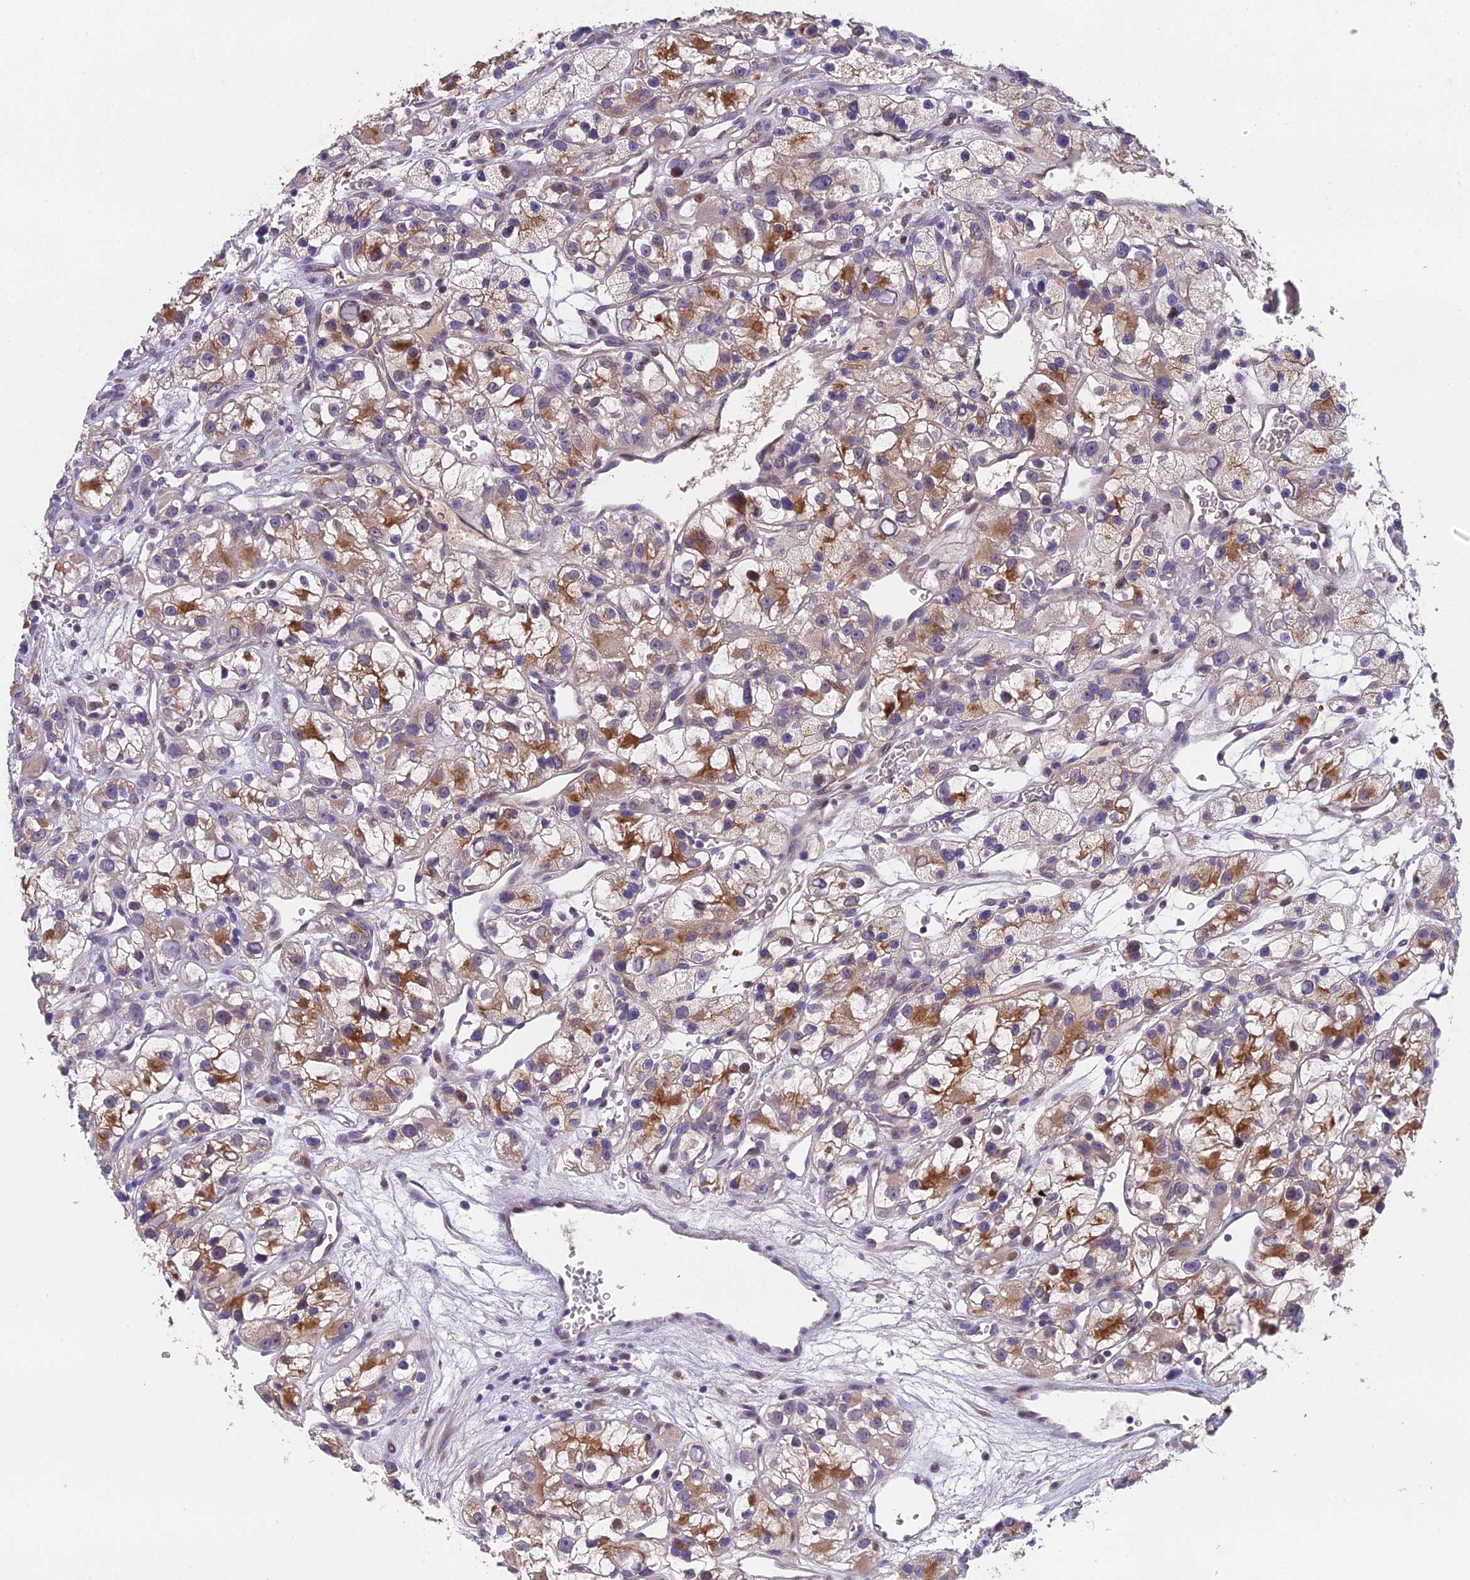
{"staining": {"intensity": "moderate", "quantity": "25%-75%", "location": "cytoplasmic/membranous"}, "tissue": "renal cancer", "cell_type": "Tumor cells", "image_type": "cancer", "snomed": [{"axis": "morphology", "description": "Adenocarcinoma, NOS"}, {"axis": "topography", "description": "Kidney"}], "caption": "Moderate cytoplasmic/membranous positivity for a protein is identified in about 25%-75% of tumor cells of renal cancer using IHC.", "gene": "PUS10", "patient": {"sex": "female", "age": 57}}